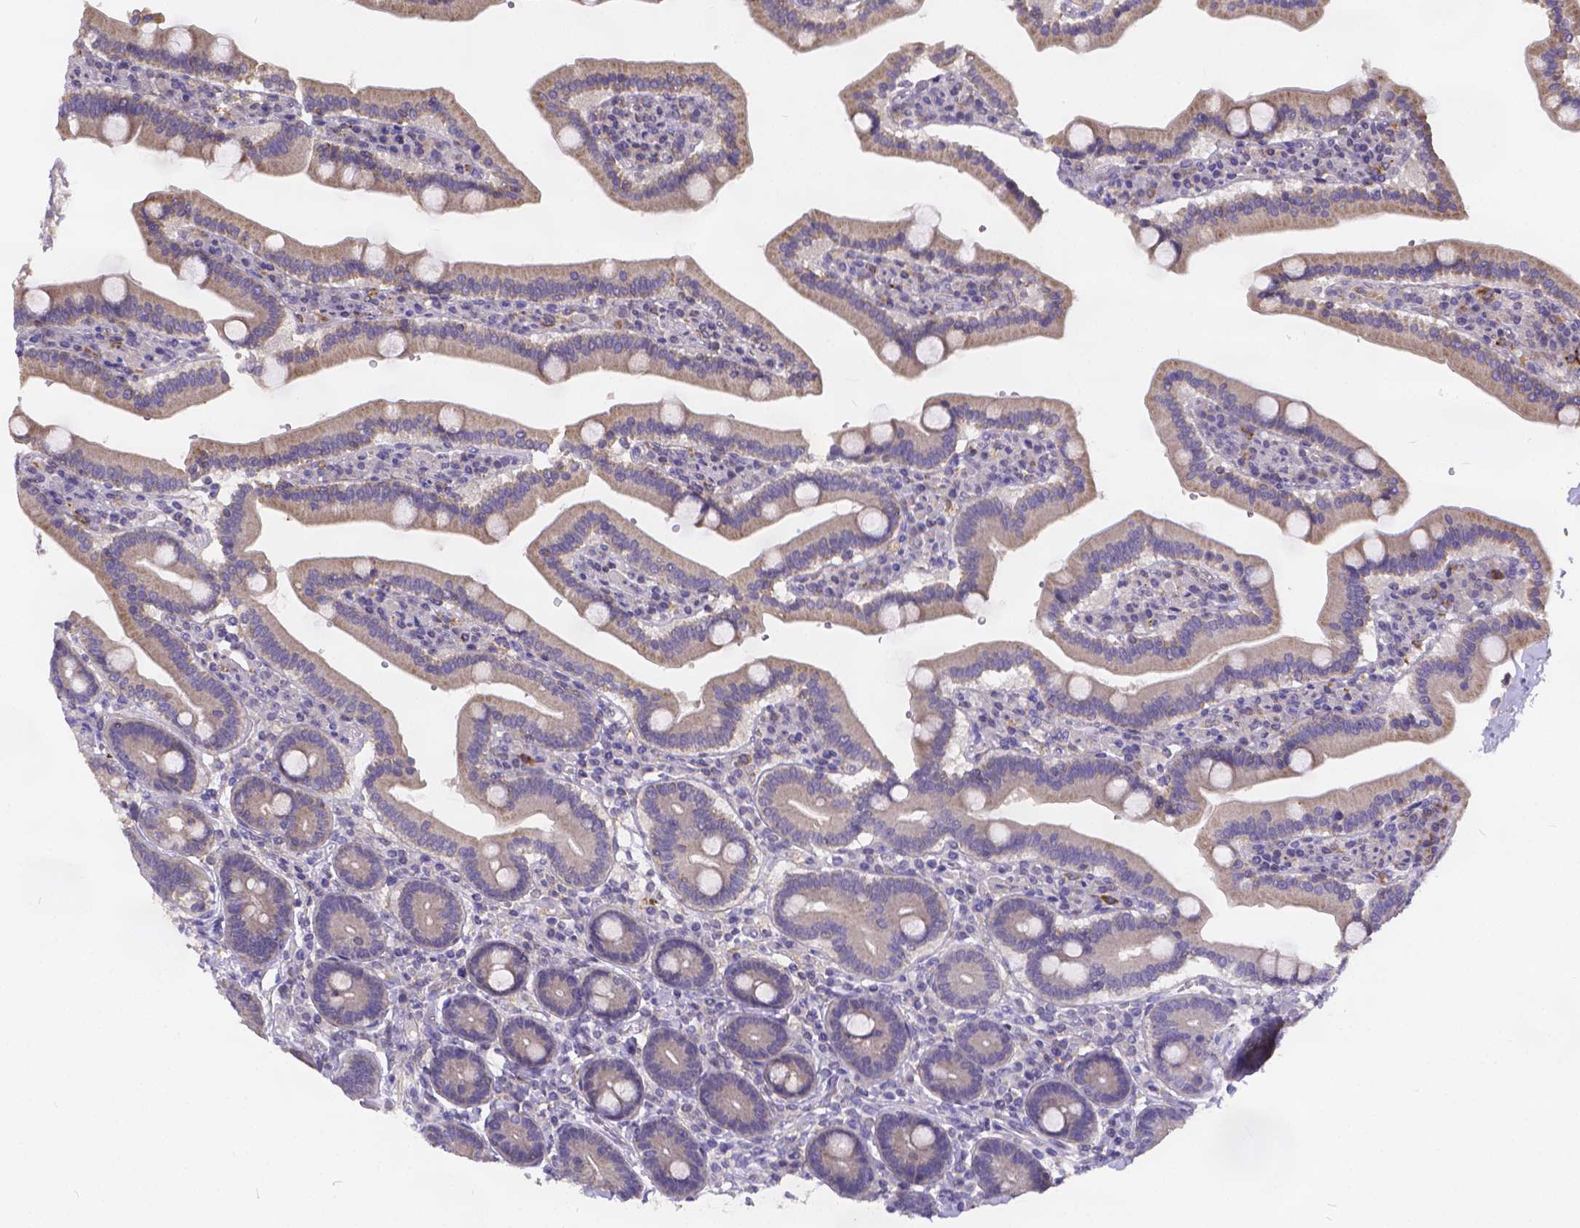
{"staining": {"intensity": "weak", "quantity": ">75%", "location": "cytoplasmic/membranous"}, "tissue": "duodenum", "cell_type": "Glandular cells", "image_type": "normal", "snomed": [{"axis": "morphology", "description": "Normal tissue, NOS"}, {"axis": "topography", "description": "Duodenum"}], "caption": "An image of human duodenum stained for a protein shows weak cytoplasmic/membranous brown staining in glandular cells. The staining is performed using DAB (3,3'-diaminobenzidine) brown chromogen to label protein expression. The nuclei are counter-stained blue using hematoxylin.", "gene": "GLRB", "patient": {"sex": "female", "age": 62}}